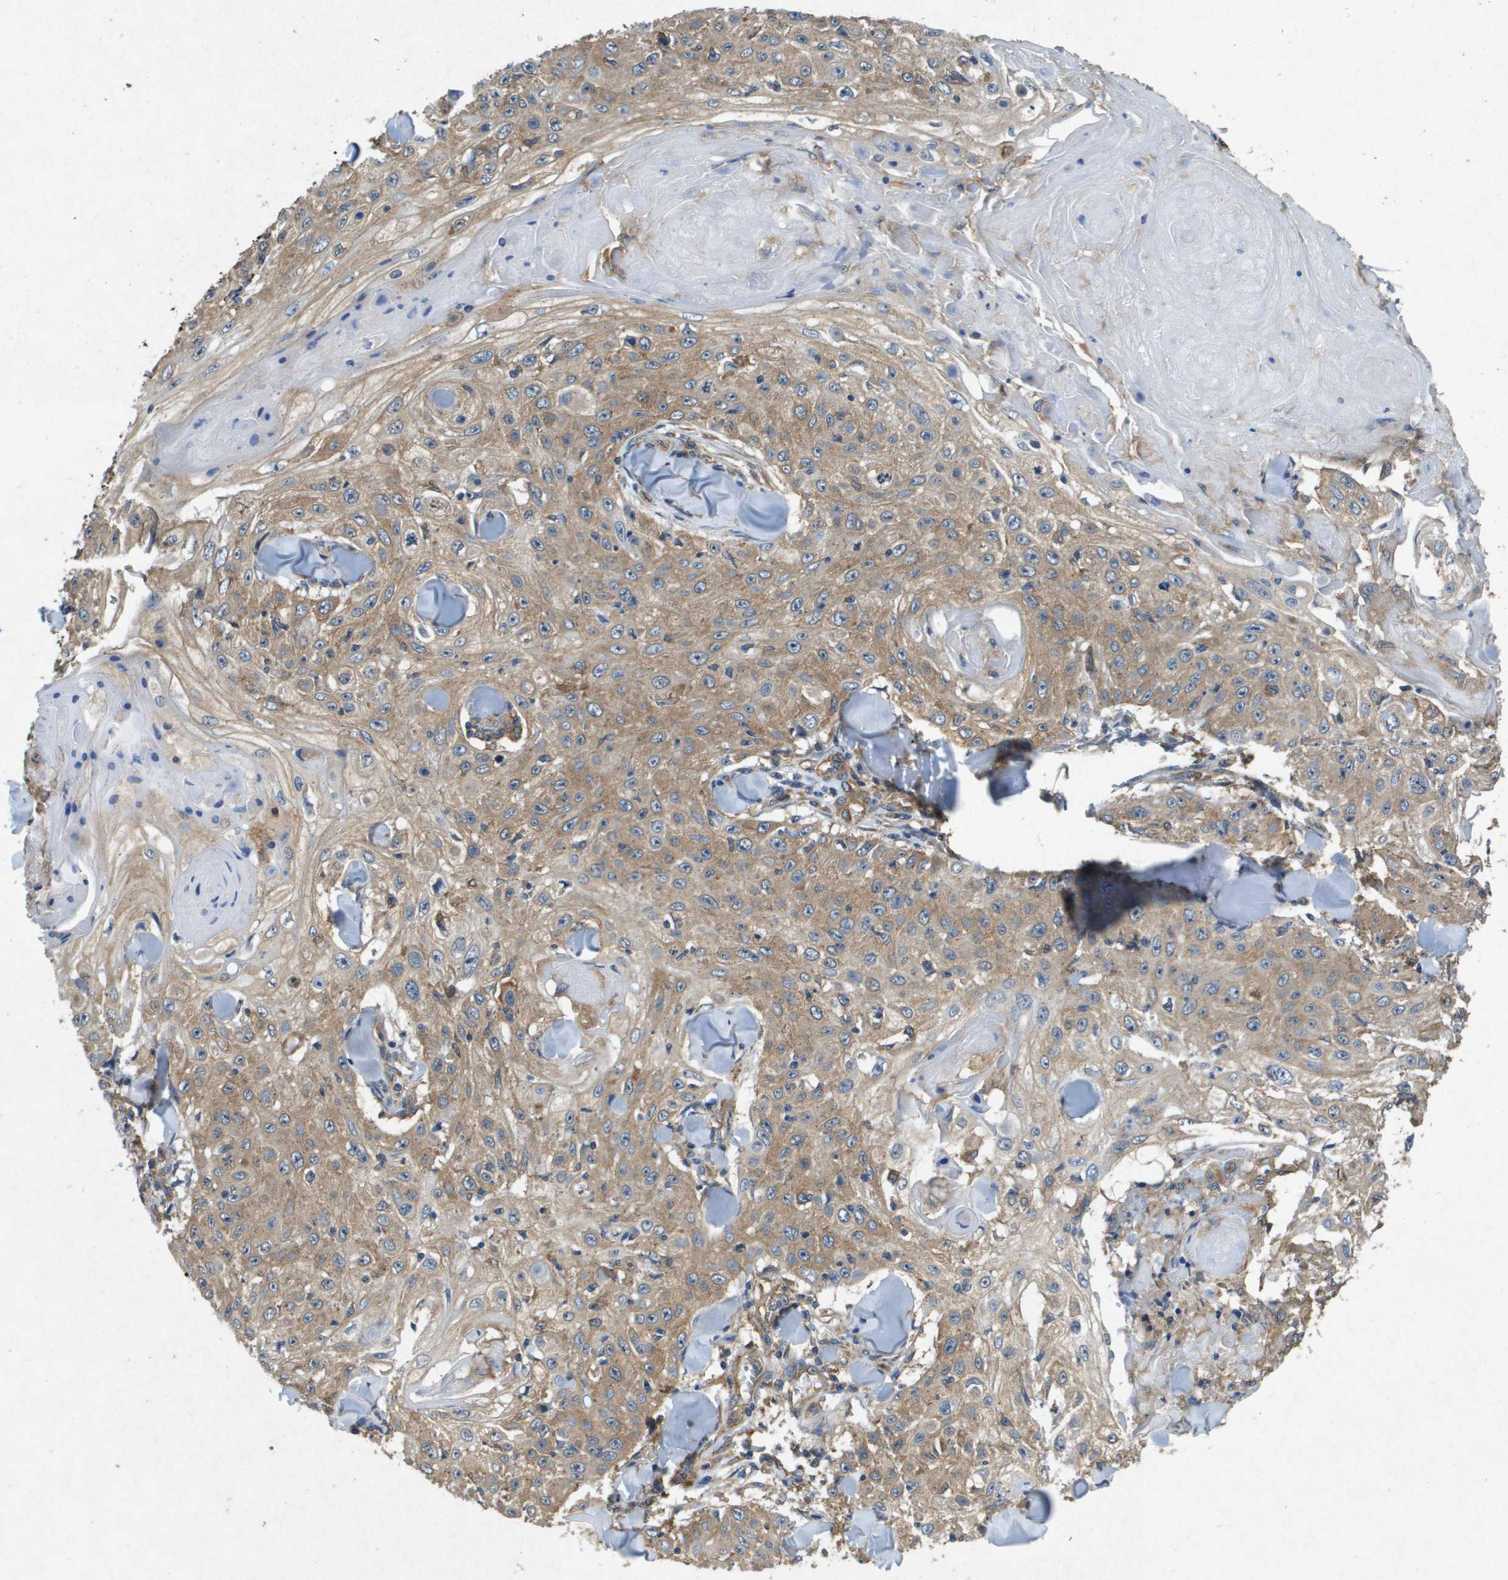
{"staining": {"intensity": "moderate", "quantity": ">75%", "location": "cytoplasmic/membranous"}, "tissue": "skin cancer", "cell_type": "Tumor cells", "image_type": "cancer", "snomed": [{"axis": "morphology", "description": "Squamous cell carcinoma, NOS"}, {"axis": "topography", "description": "Skin"}], "caption": "This is a histology image of IHC staining of skin squamous cell carcinoma, which shows moderate expression in the cytoplasmic/membranous of tumor cells.", "gene": "PTPRT", "patient": {"sex": "male", "age": 86}}